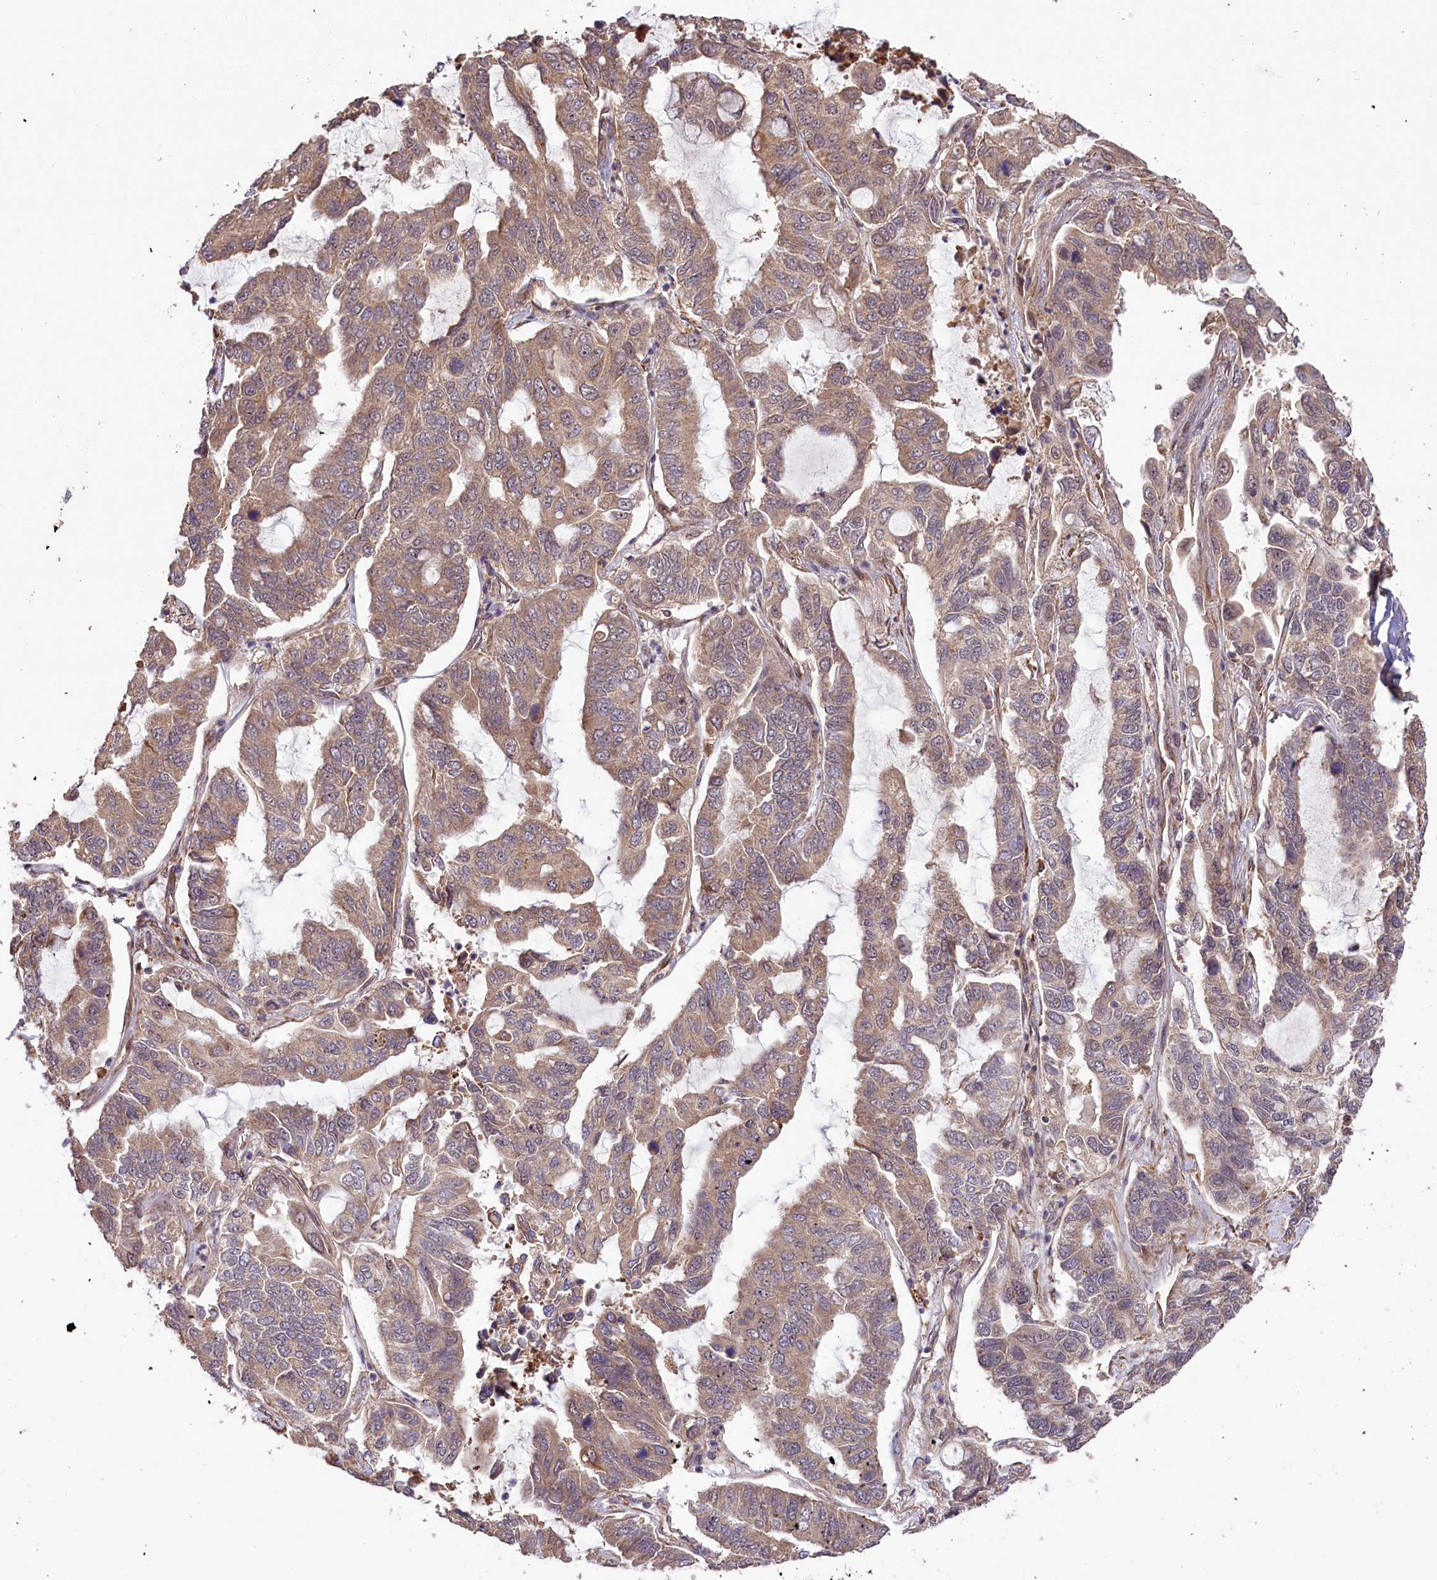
{"staining": {"intensity": "moderate", "quantity": ">75%", "location": "cytoplasmic/membranous"}, "tissue": "lung cancer", "cell_type": "Tumor cells", "image_type": "cancer", "snomed": [{"axis": "morphology", "description": "Adenocarcinoma, NOS"}, {"axis": "topography", "description": "Lung"}], "caption": "This is an image of immunohistochemistry staining of lung adenocarcinoma, which shows moderate positivity in the cytoplasmic/membranous of tumor cells.", "gene": "HDAC5", "patient": {"sex": "male", "age": 64}}